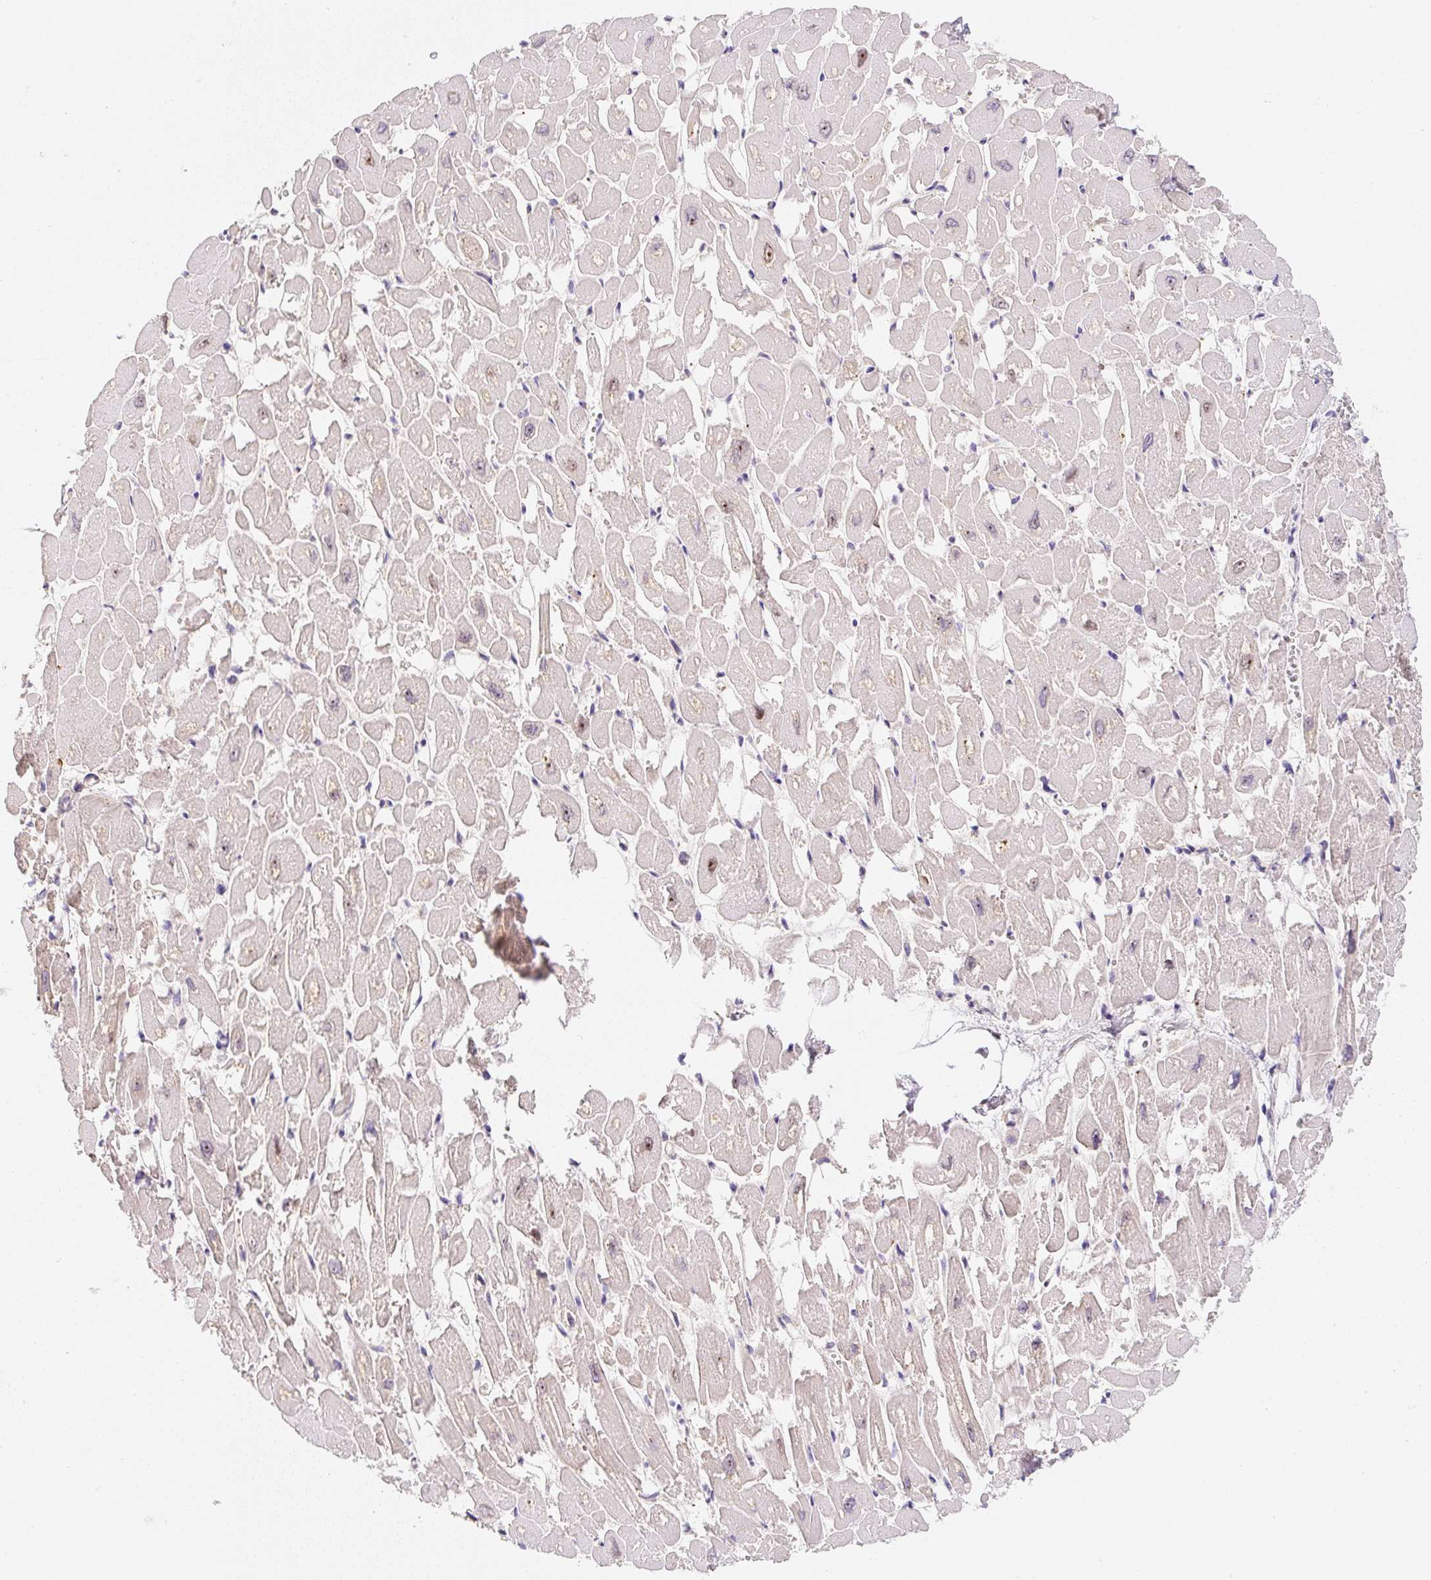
{"staining": {"intensity": "moderate", "quantity": "<25%", "location": "cytoplasmic/membranous,nuclear"}, "tissue": "heart muscle", "cell_type": "Cardiomyocytes", "image_type": "normal", "snomed": [{"axis": "morphology", "description": "Normal tissue, NOS"}, {"axis": "topography", "description": "Heart"}], "caption": "A high-resolution image shows immunohistochemistry (IHC) staining of unremarkable heart muscle, which reveals moderate cytoplasmic/membranous,nuclear positivity in about <25% of cardiomyocytes.", "gene": "PLA2G4A", "patient": {"sex": "male", "age": 54}}